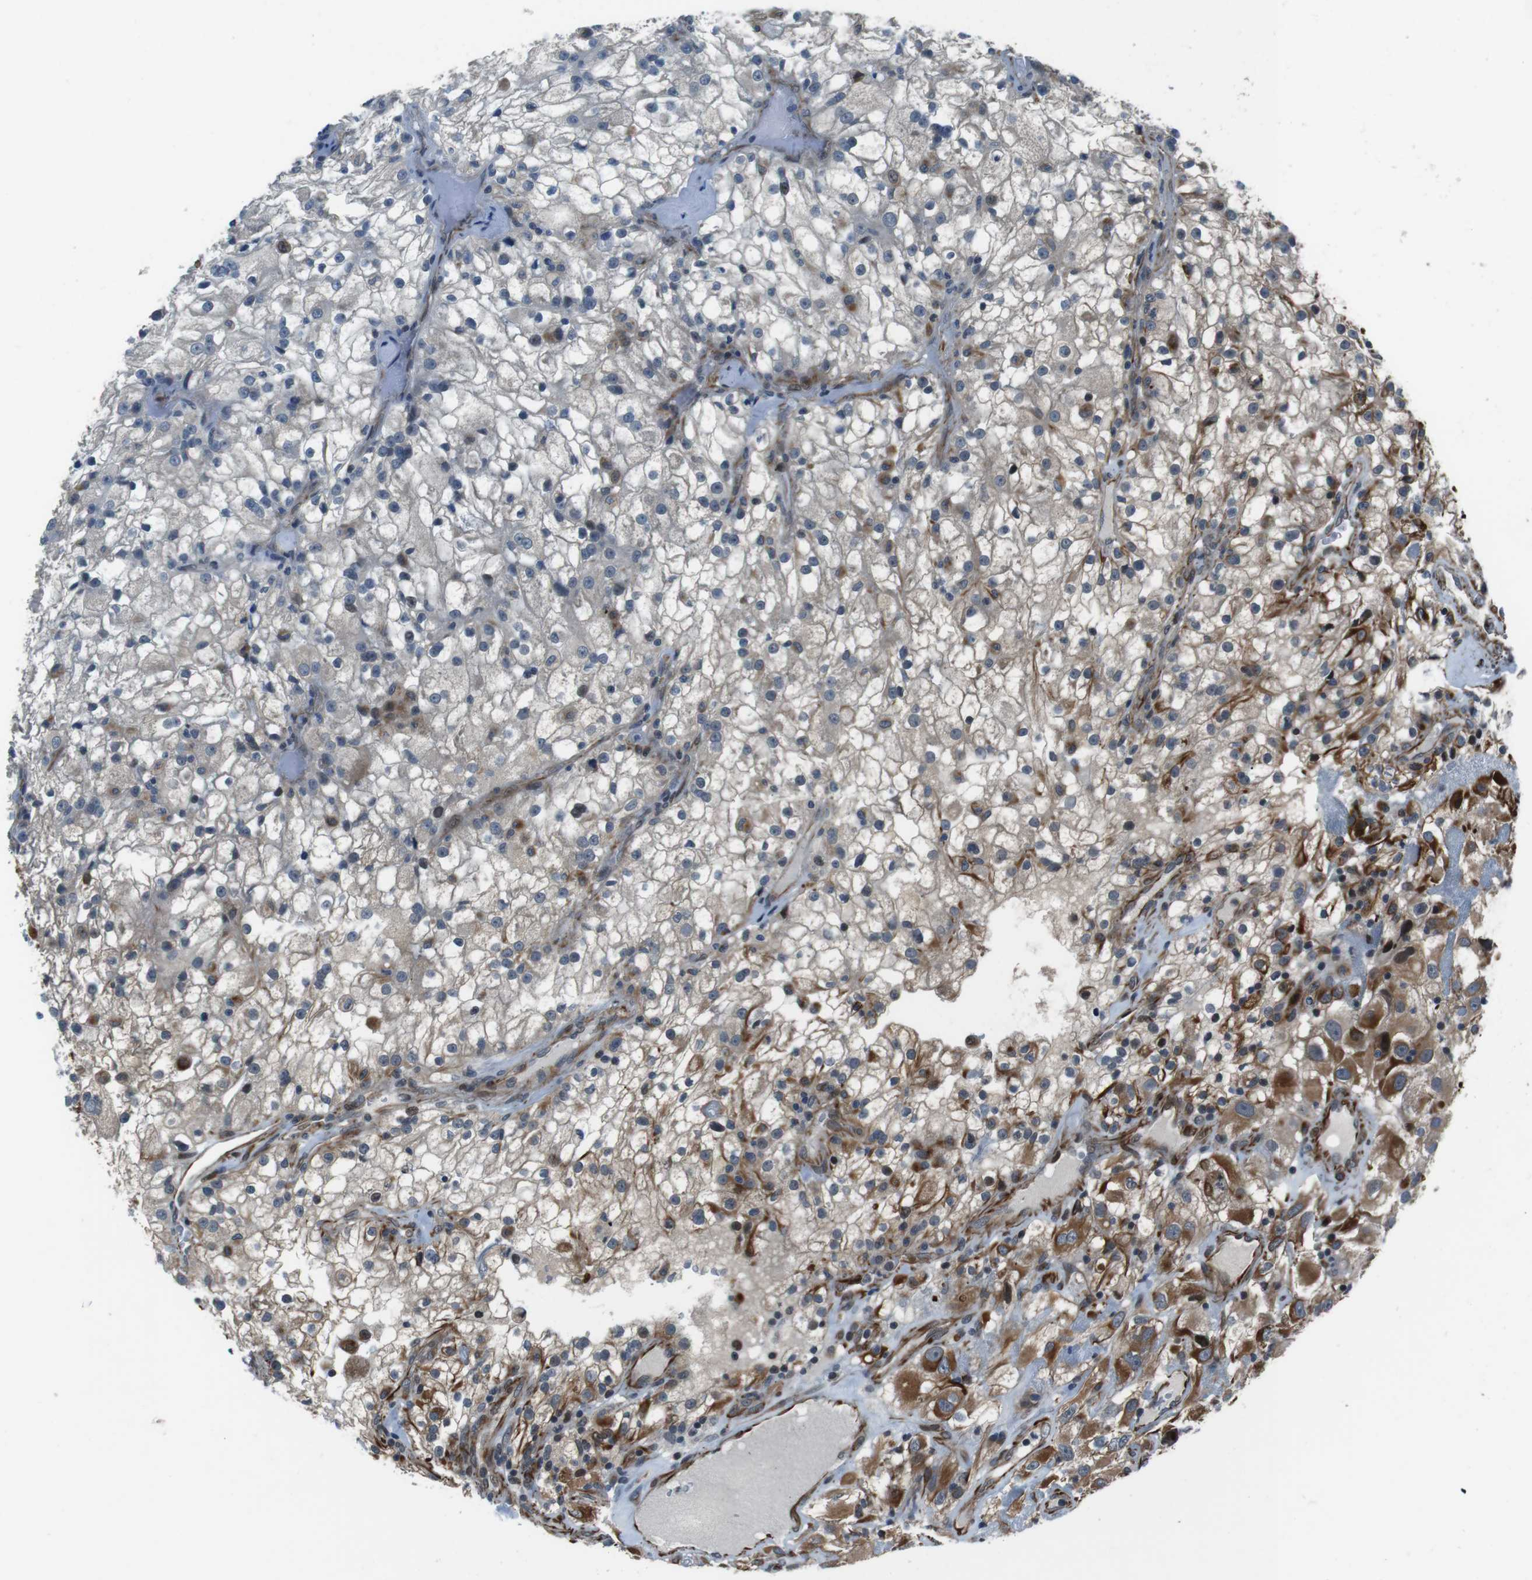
{"staining": {"intensity": "moderate", "quantity": "25%-75%", "location": "cytoplasmic/membranous"}, "tissue": "renal cancer", "cell_type": "Tumor cells", "image_type": "cancer", "snomed": [{"axis": "morphology", "description": "Adenocarcinoma, NOS"}, {"axis": "topography", "description": "Kidney"}], "caption": "A high-resolution micrograph shows immunohistochemistry staining of renal cancer, which displays moderate cytoplasmic/membranous expression in approximately 25%-75% of tumor cells. The protein of interest is shown in brown color, while the nuclei are stained blue.", "gene": "LRRC49", "patient": {"sex": "female", "age": 52}}